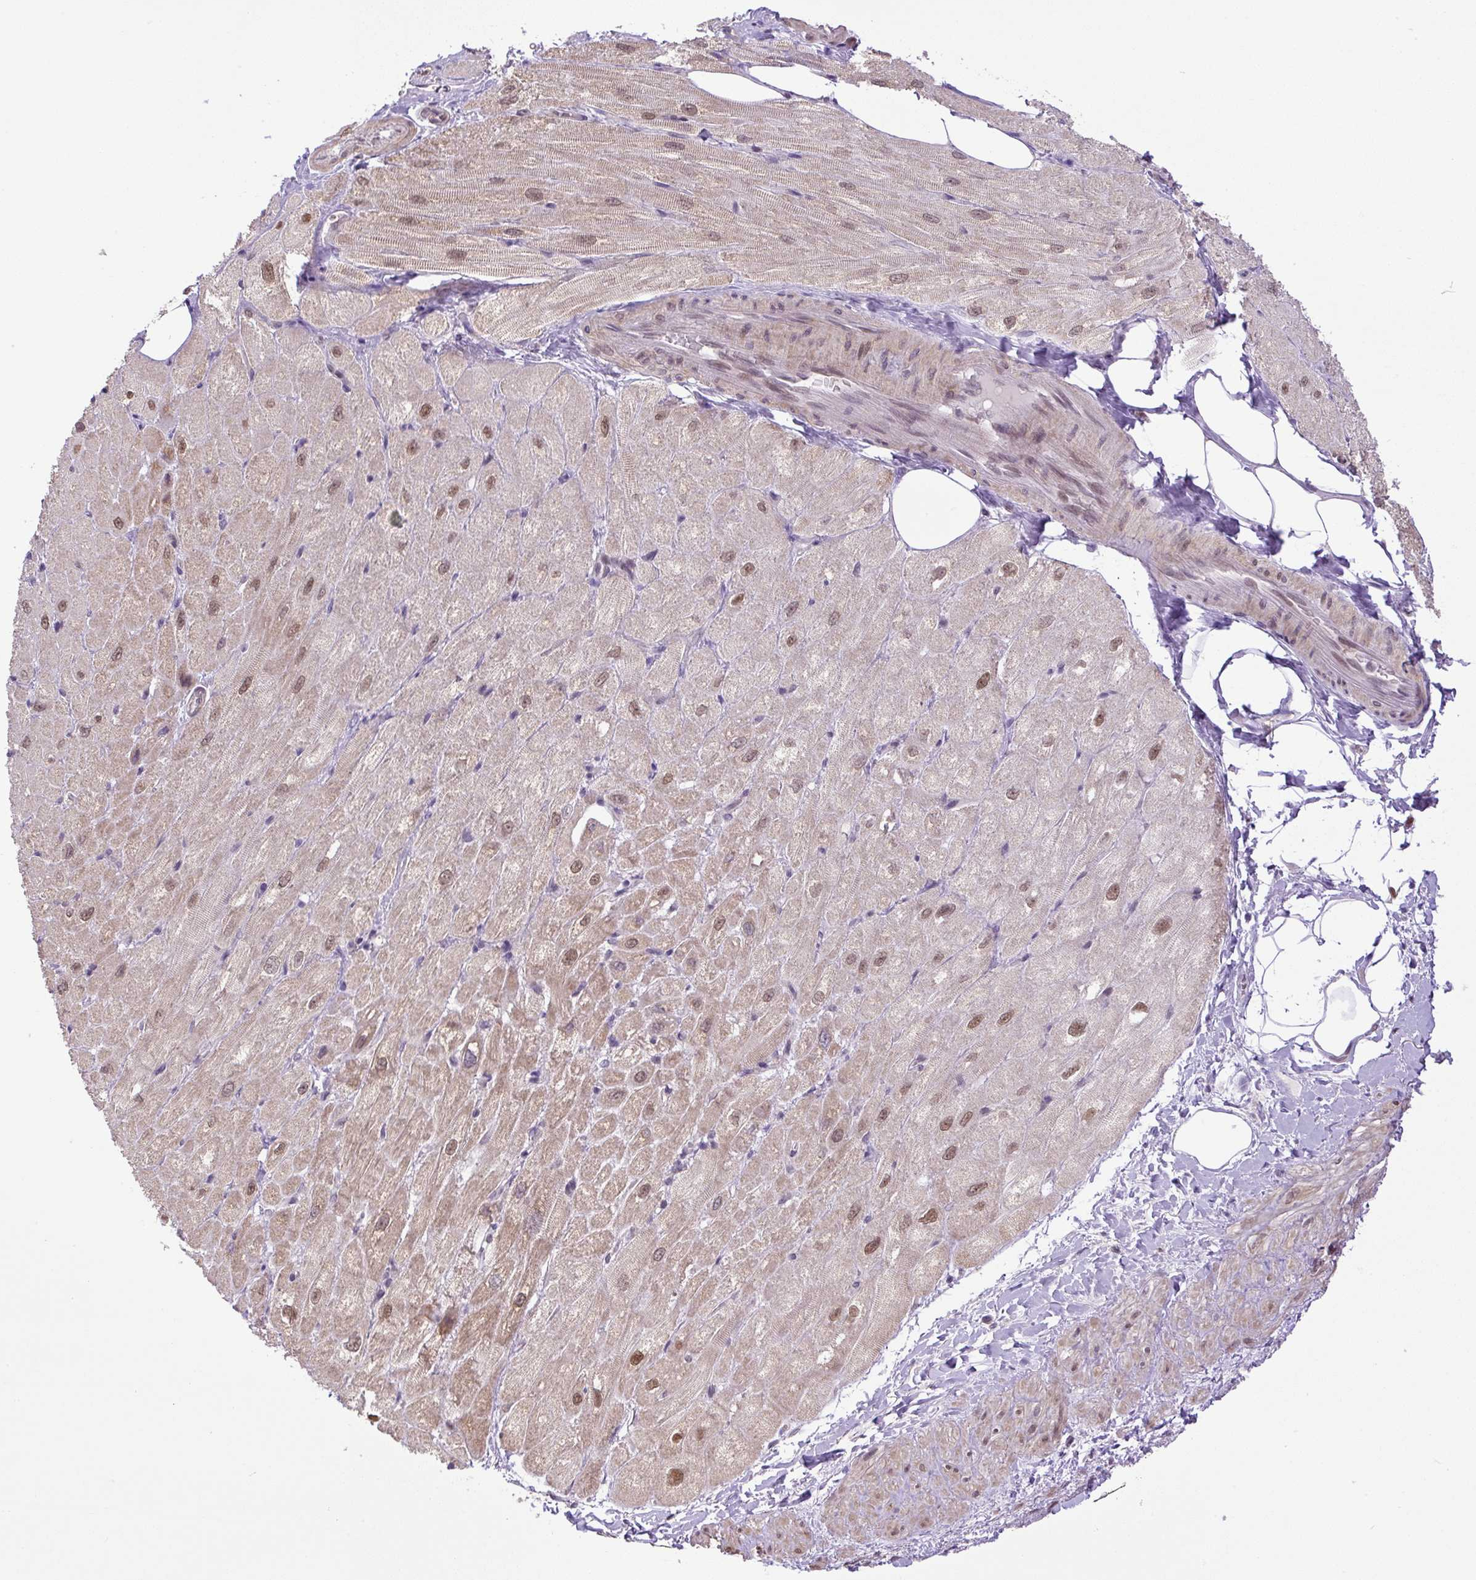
{"staining": {"intensity": "moderate", "quantity": ">75%", "location": "cytoplasmic/membranous,nuclear"}, "tissue": "heart muscle", "cell_type": "Cardiomyocytes", "image_type": "normal", "snomed": [{"axis": "morphology", "description": "Normal tissue, NOS"}, {"axis": "topography", "description": "Heart"}], "caption": "A high-resolution micrograph shows immunohistochemistry (IHC) staining of benign heart muscle, which exhibits moderate cytoplasmic/membranous,nuclear positivity in about >75% of cardiomyocytes.", "gene": "KPNA1", "patient": {"sex": "male", "age": 62}}